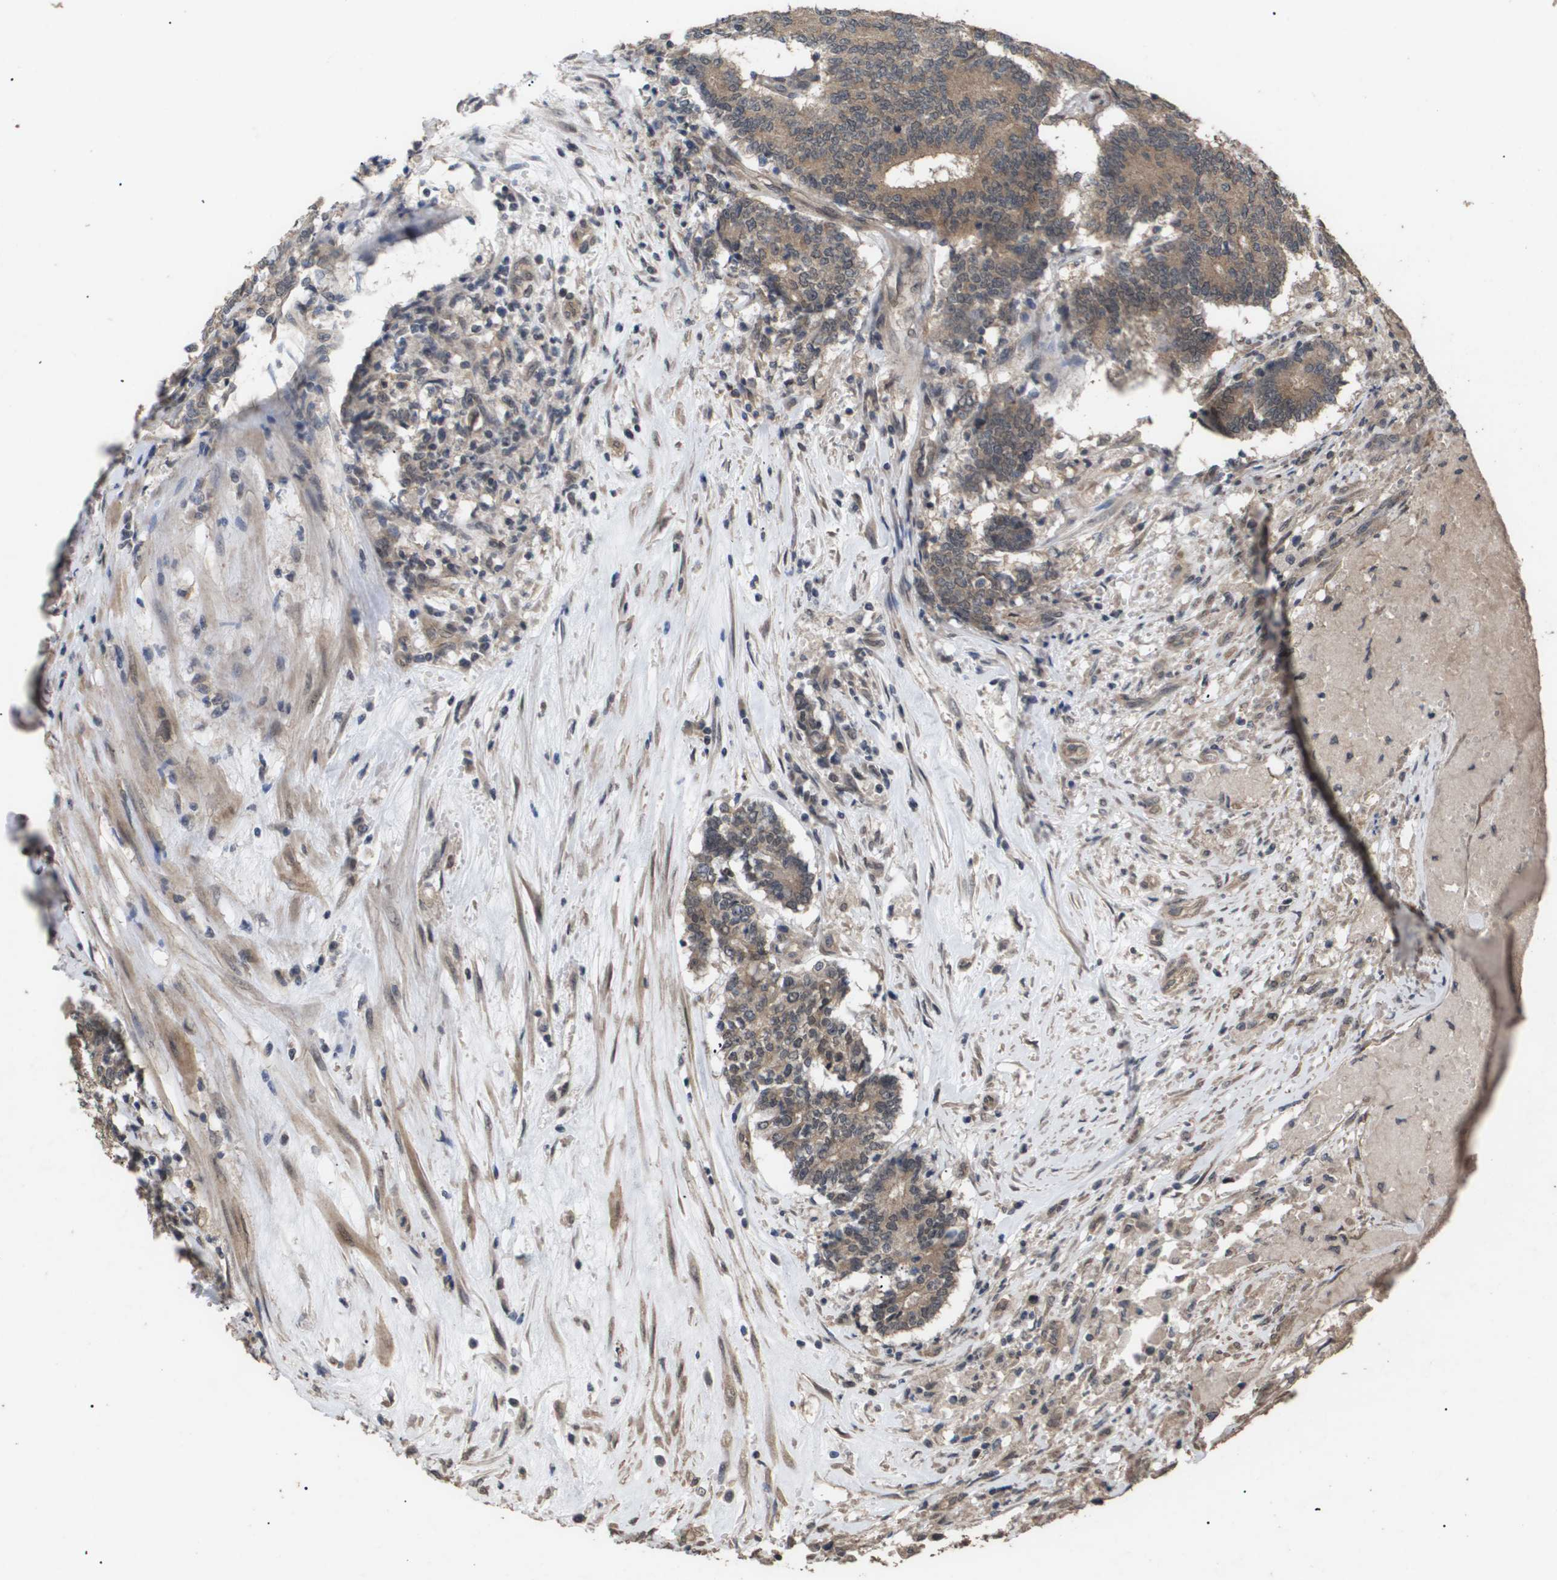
{"staining": {"intensity": "moderate", "quantity": ">75%", "location": "cytoplasmic/membranous"}, "tissue": "prostate cancer", "cell_type": "Tumor cells", "image_type": "cancer", "snomed": [{"axis": "morphology", "description": "Normal tissue, NOS"}, {"axis": "morphology", "description": "Adenocarcinoma, High grade"}, {"axis": "topography", "description": "Prostate"}, {"axis": "topography", "description": "Seminal veicle"}], "caption": "Human prostate adenocarcinoma (high-grade) stained for a protein (brown) shows moderate cytoplasmic/membranous positive positivity in about >75% of tumor cells.", "gene": "CUL5", "patient": {"sex": "male", "age": 55}}